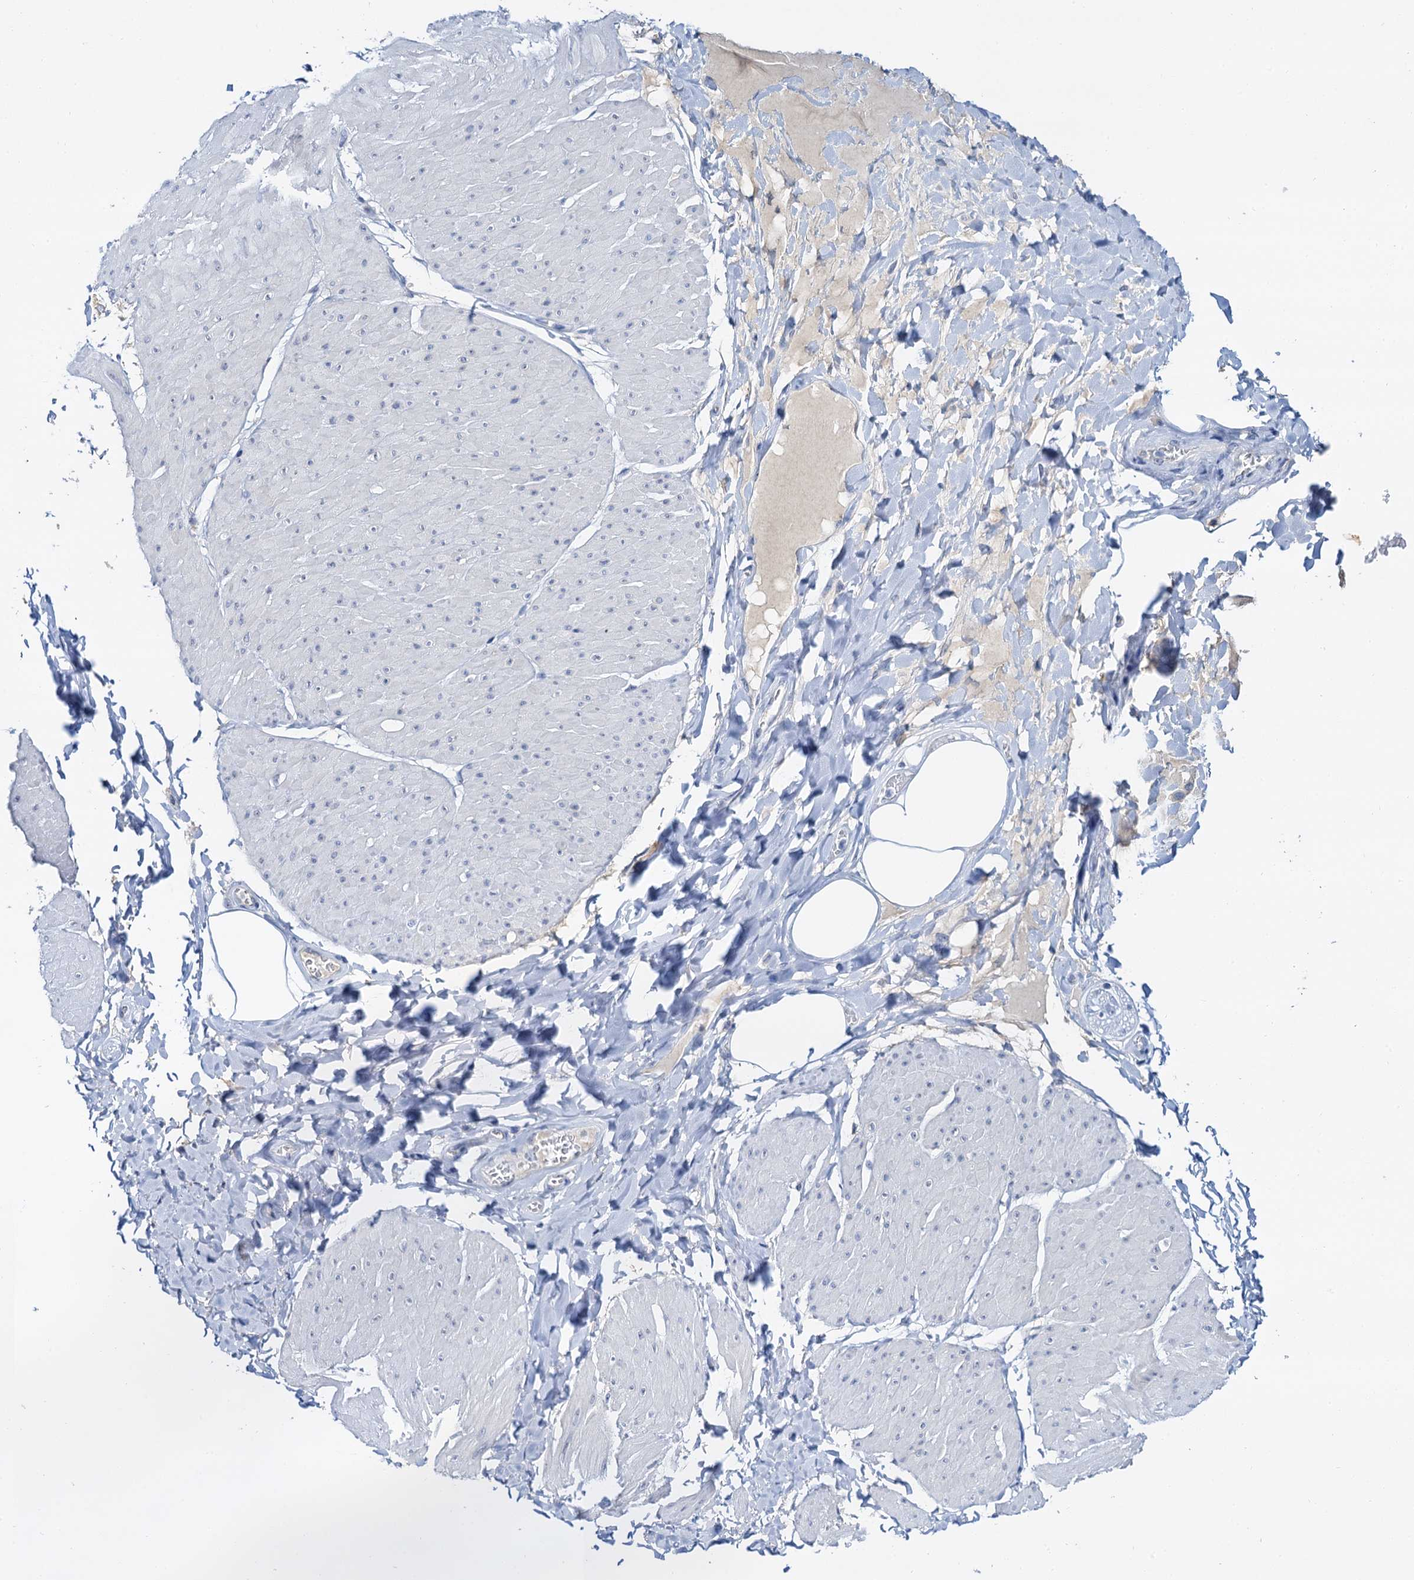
{"staining": {"intensity": "negative", "quantity": "none", "location": "none"}, "tissue": "smooth muscle", "cell_type": "Smooth muscle cells", "image_type": "normal", "snomed": [{"axis": "morphology", "description": "Urothelial carcinoma, High grade"}, {"axis": "topography", "description": "Urinary bladder"}], "caption": "This is a photomicrograph of immunohistochemistry staining of unremarkable smooth muscle, which shows no positivity in smooth muscle cells. (DAB immunohistochemistry, high magnification).", "gene": "NOP2", "patient": {"sex": "male", "age": 46}}